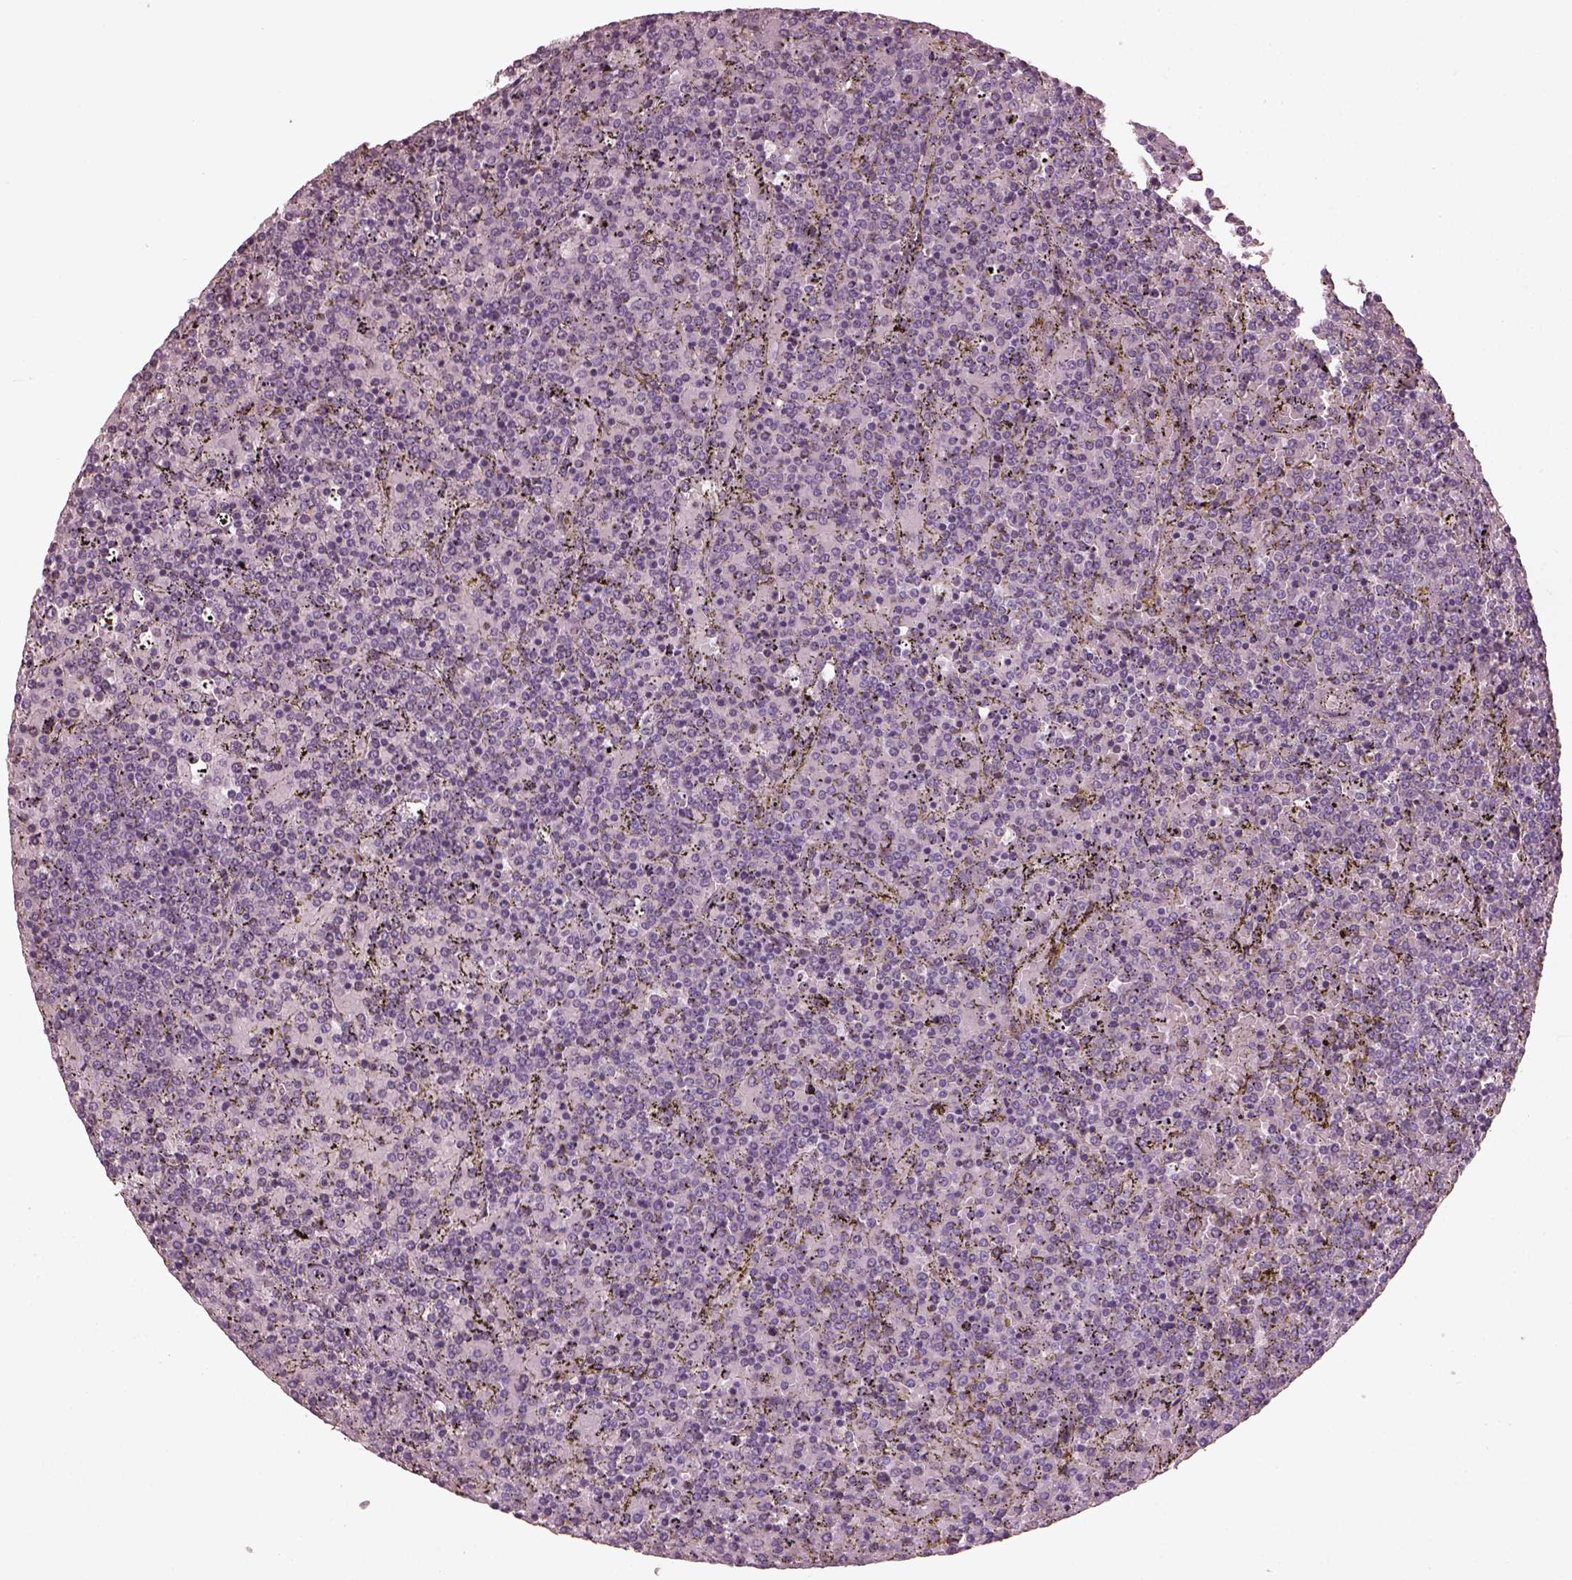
{"staining": {"intensity": "negative", "quantity": "none", "location": "none"}, "tissue": "lymphoma", "cell_type": "Tumor cells", "image_type": "cancer", "snomed": [{"axis": "morphology", "description": "Malignant lymphoma, non-Hodgkin's type, Low grade"}, {"axis": "topography", "description": "Spleen"}], "caption": "Tumor cells are negative for protein expression in human low-grade malignant lymphoma, non-Hodgkin's type.", "gene": "OPTC", "patient": {"sex": "female", "age": 77}}